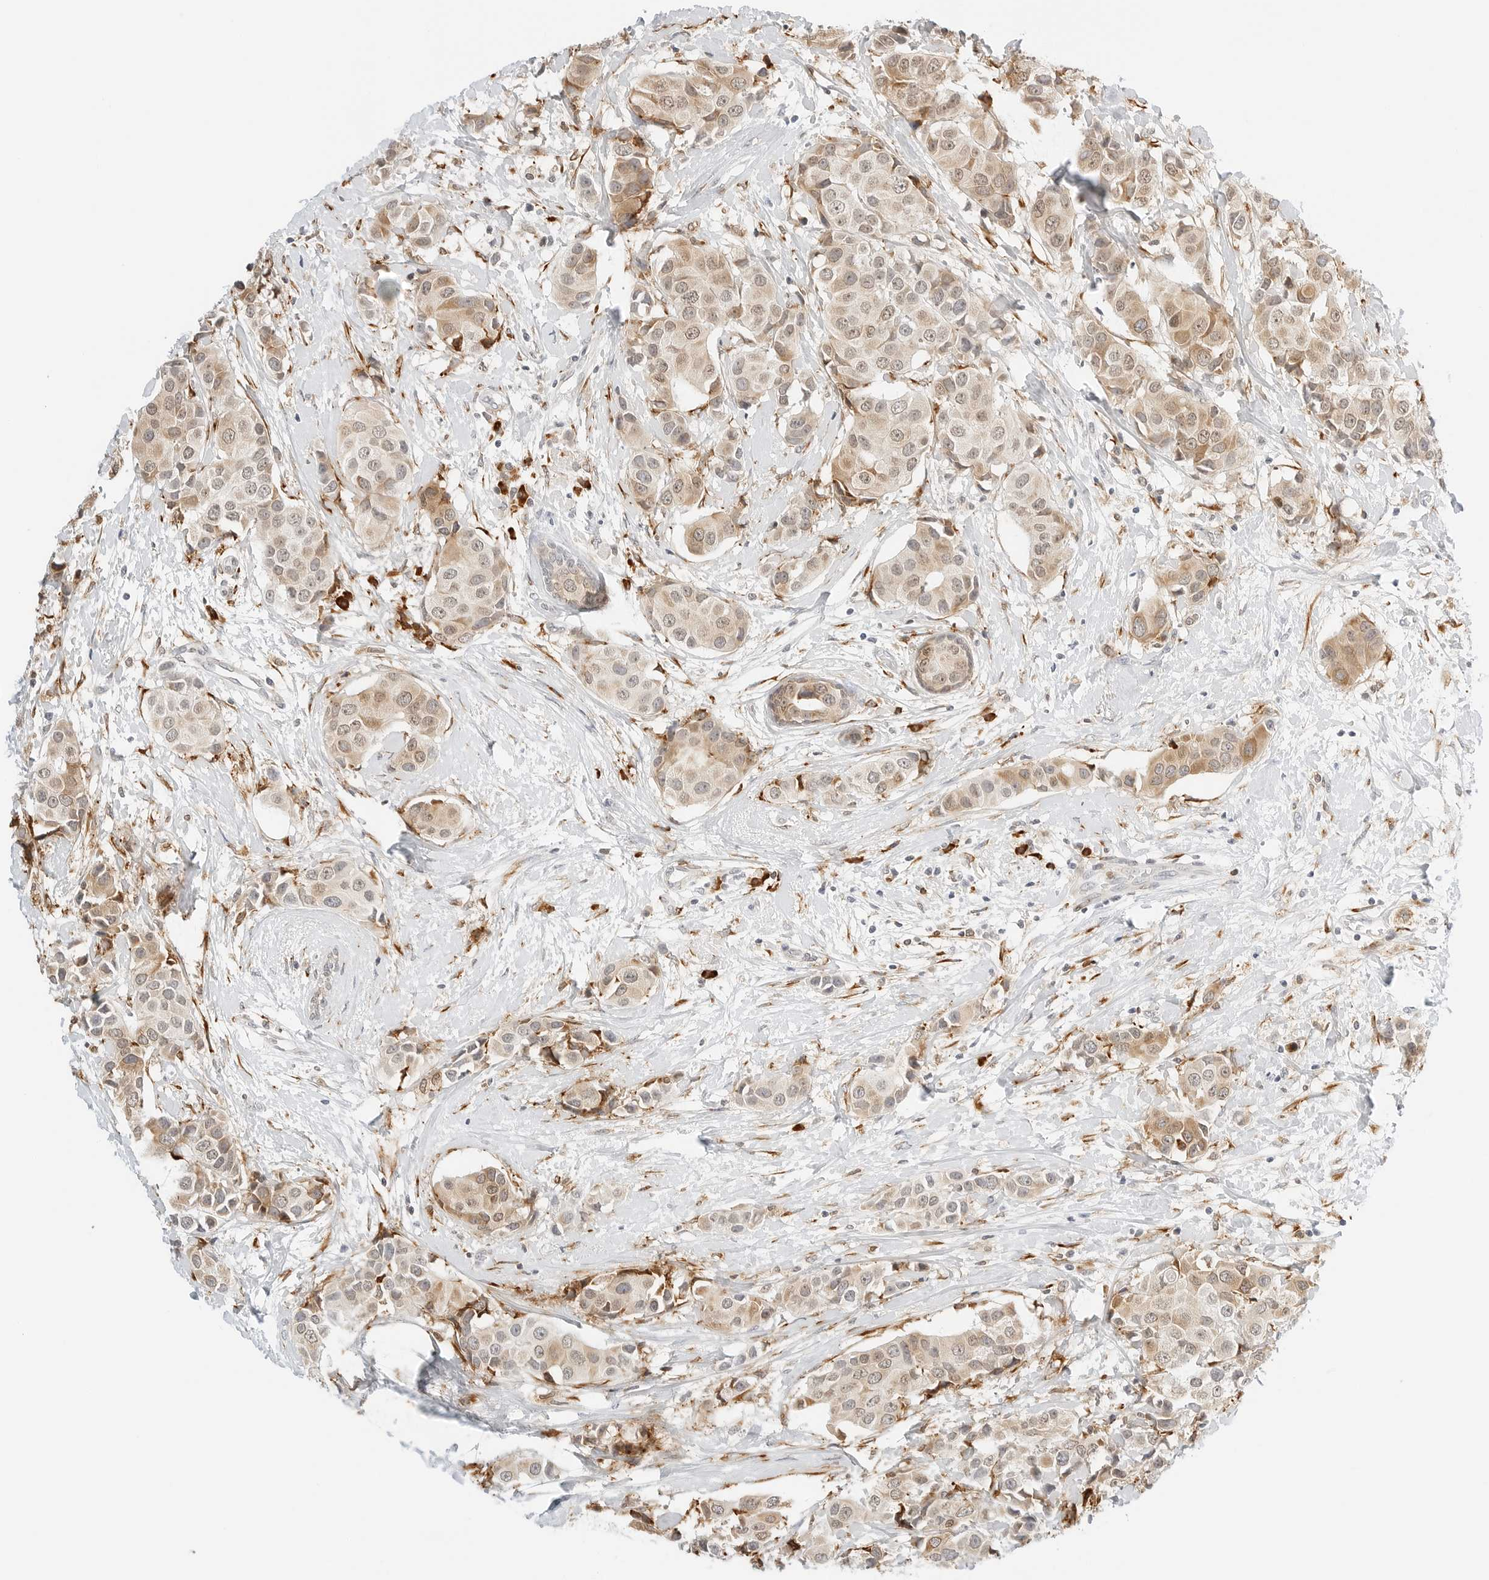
{"staining": {"intensity": "moderate", "quantity": ">75%", "location": "cytoplasmic/membranous,nuclear"}, "tissue": "breast cancer", "cell_type": "Tumor cells", "image_type": "cancer", "snomed": [{"axis": "morphology", "description": "Normal tissue, NOS"}, {"axis": "morphology", "description": "Duct carcinoma"}, {"axis": "topography", "description": "Breast"}], "caption": "Immunohistochemistry (IHC) image of neoplastic tissue: breast cancer stained using IHC reveals medium levels of moderate protein expression localized specifically in the cytoplasmic/membranous and nuclear of tumor cells, appearing as a cytoplasmic/membranous and nuclear brown color.", "gene": "THEM4", "patient": {"sex": "female", "age": 39}}